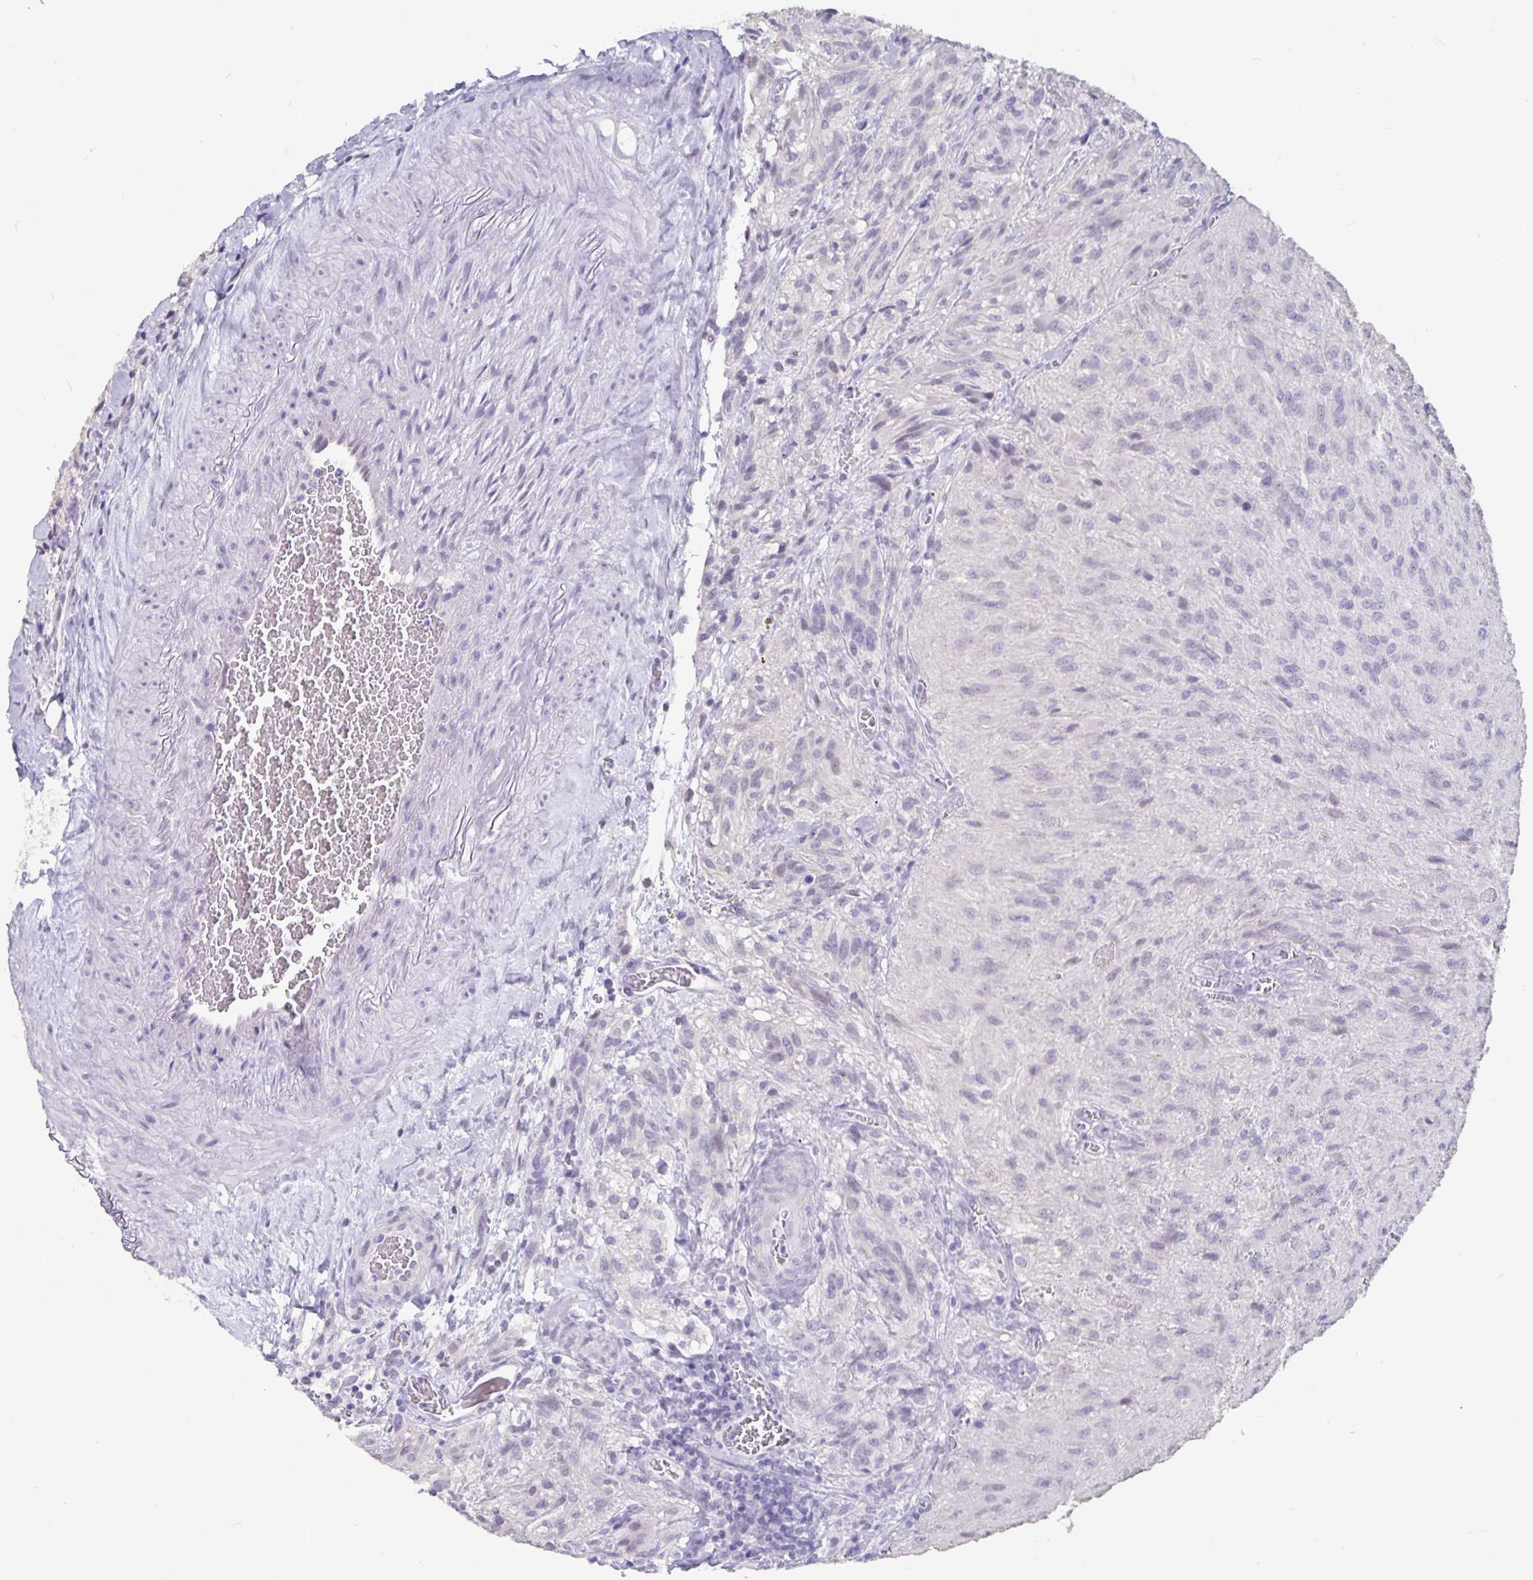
{"staining": {"intensity": "negative", "quantity": "none", "location": "none"}, "tissue": "glioma", "cell_type": "Tumor cells", "image_type": "cancer", "snomed": [{"axis": "morphology", "description": "Glioma, malignant, High grade"}, {"axis": "topography", "description": "Brain"}], "caption": "Immunohistochemistry photomicrograph of human glioma stained for a protein (brown), which displays no positivity in tumor cells.", "gene": "OLIG2", "patient": {"sex": "male", "age": 47}}